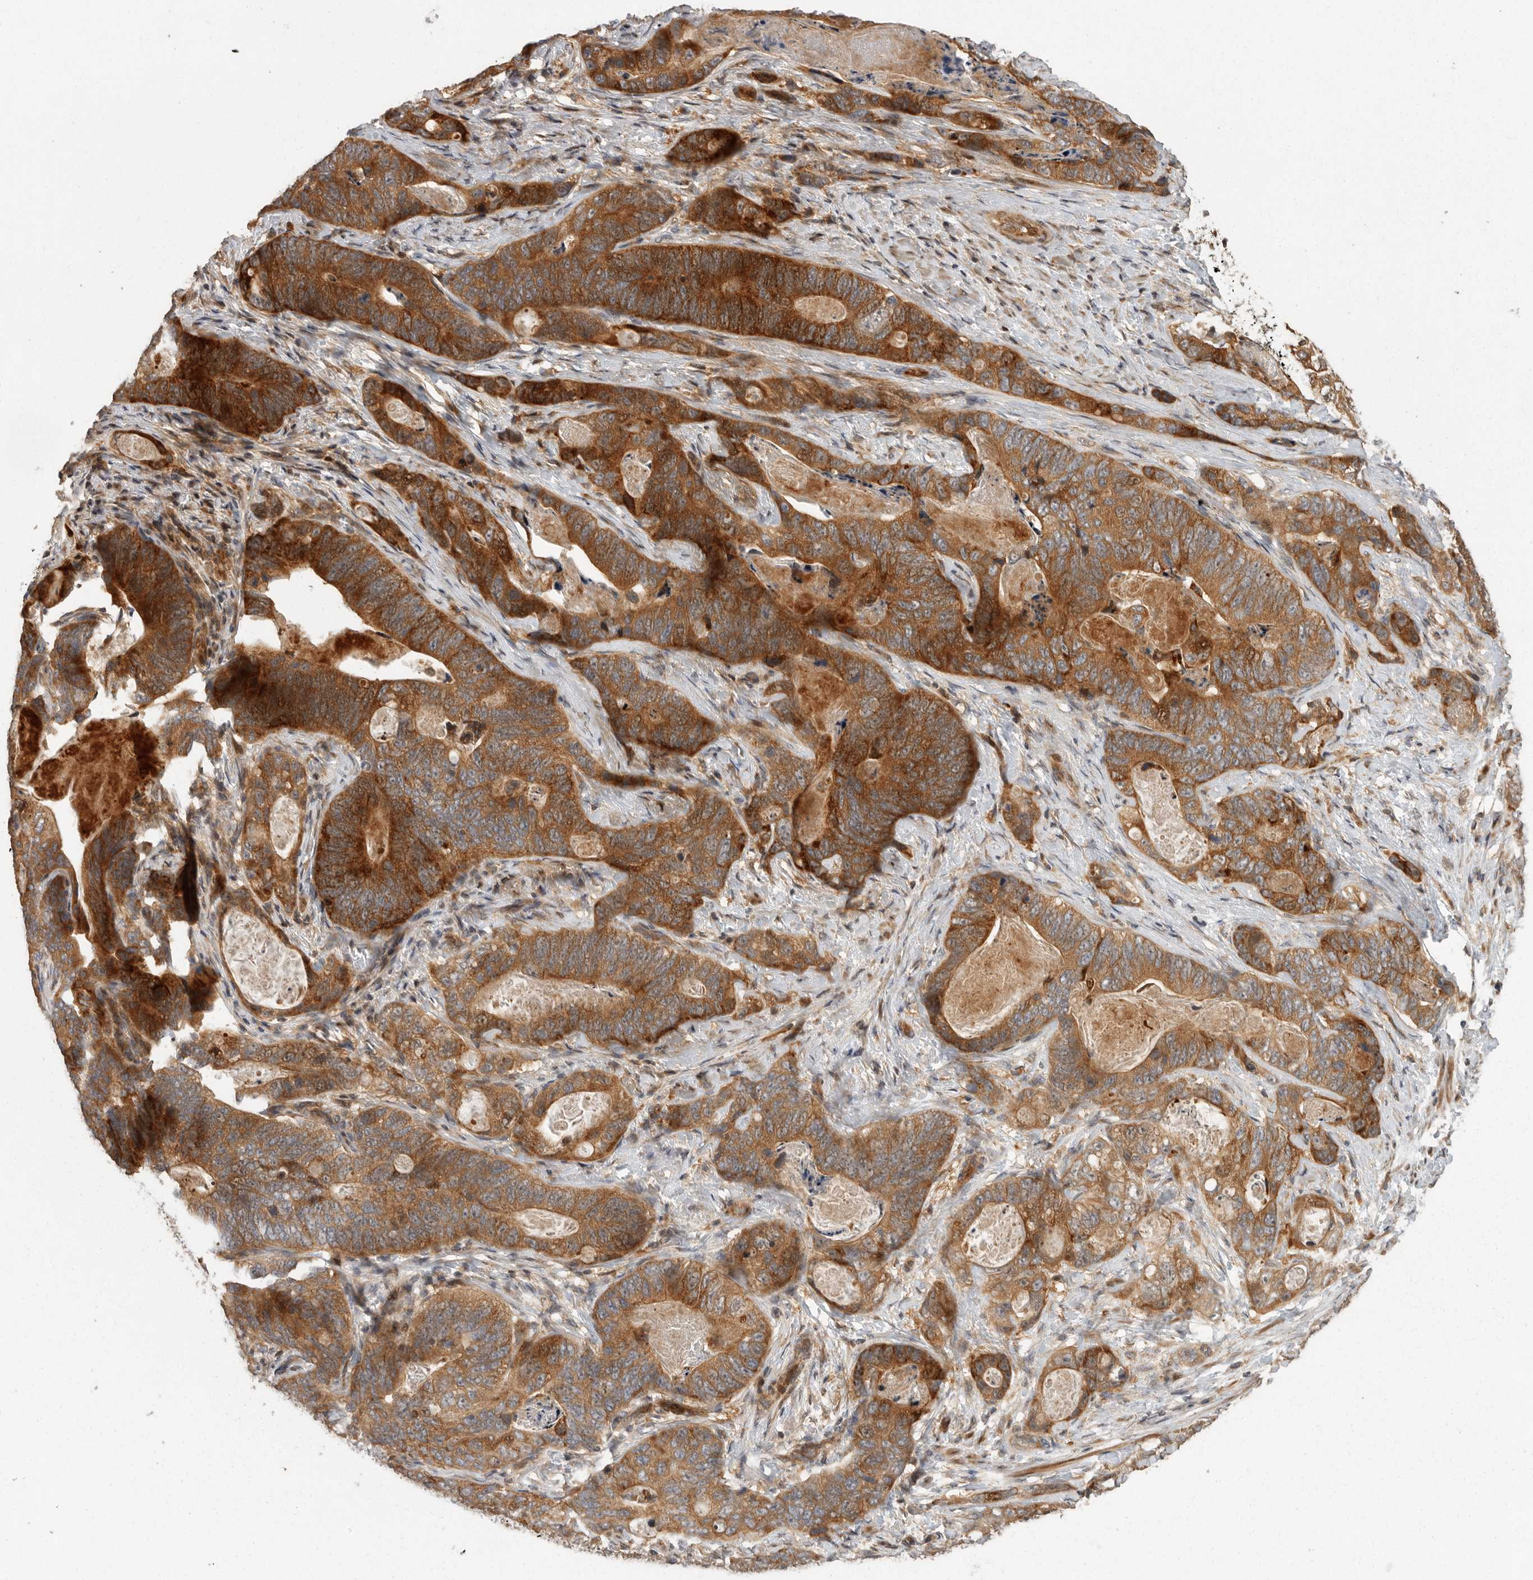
{"staining": {"intensity": "strong", "quantity": ">75%", "location": "cytoplasmic/membranous"}, "tissue": "stomach cancer", "cell_type": "Tumor cells", "image_type": "cancer", "snomed": [{"axis": "morphology", "description": "Normal tissue, NOS"}, {"axis": "morphology", "description": "Adenocarcinoma, NOS"}, {"axis": "topography", "description": "Stomach"}], "caption": "Tumor cells demonstrate high levels of strong cytoplasmic/membranous positivity in about >75% of cells in human stomach cancer (adenocarcinoma).", "gene": "SWT1", "patient": {"sex": "female", "age": 89}}